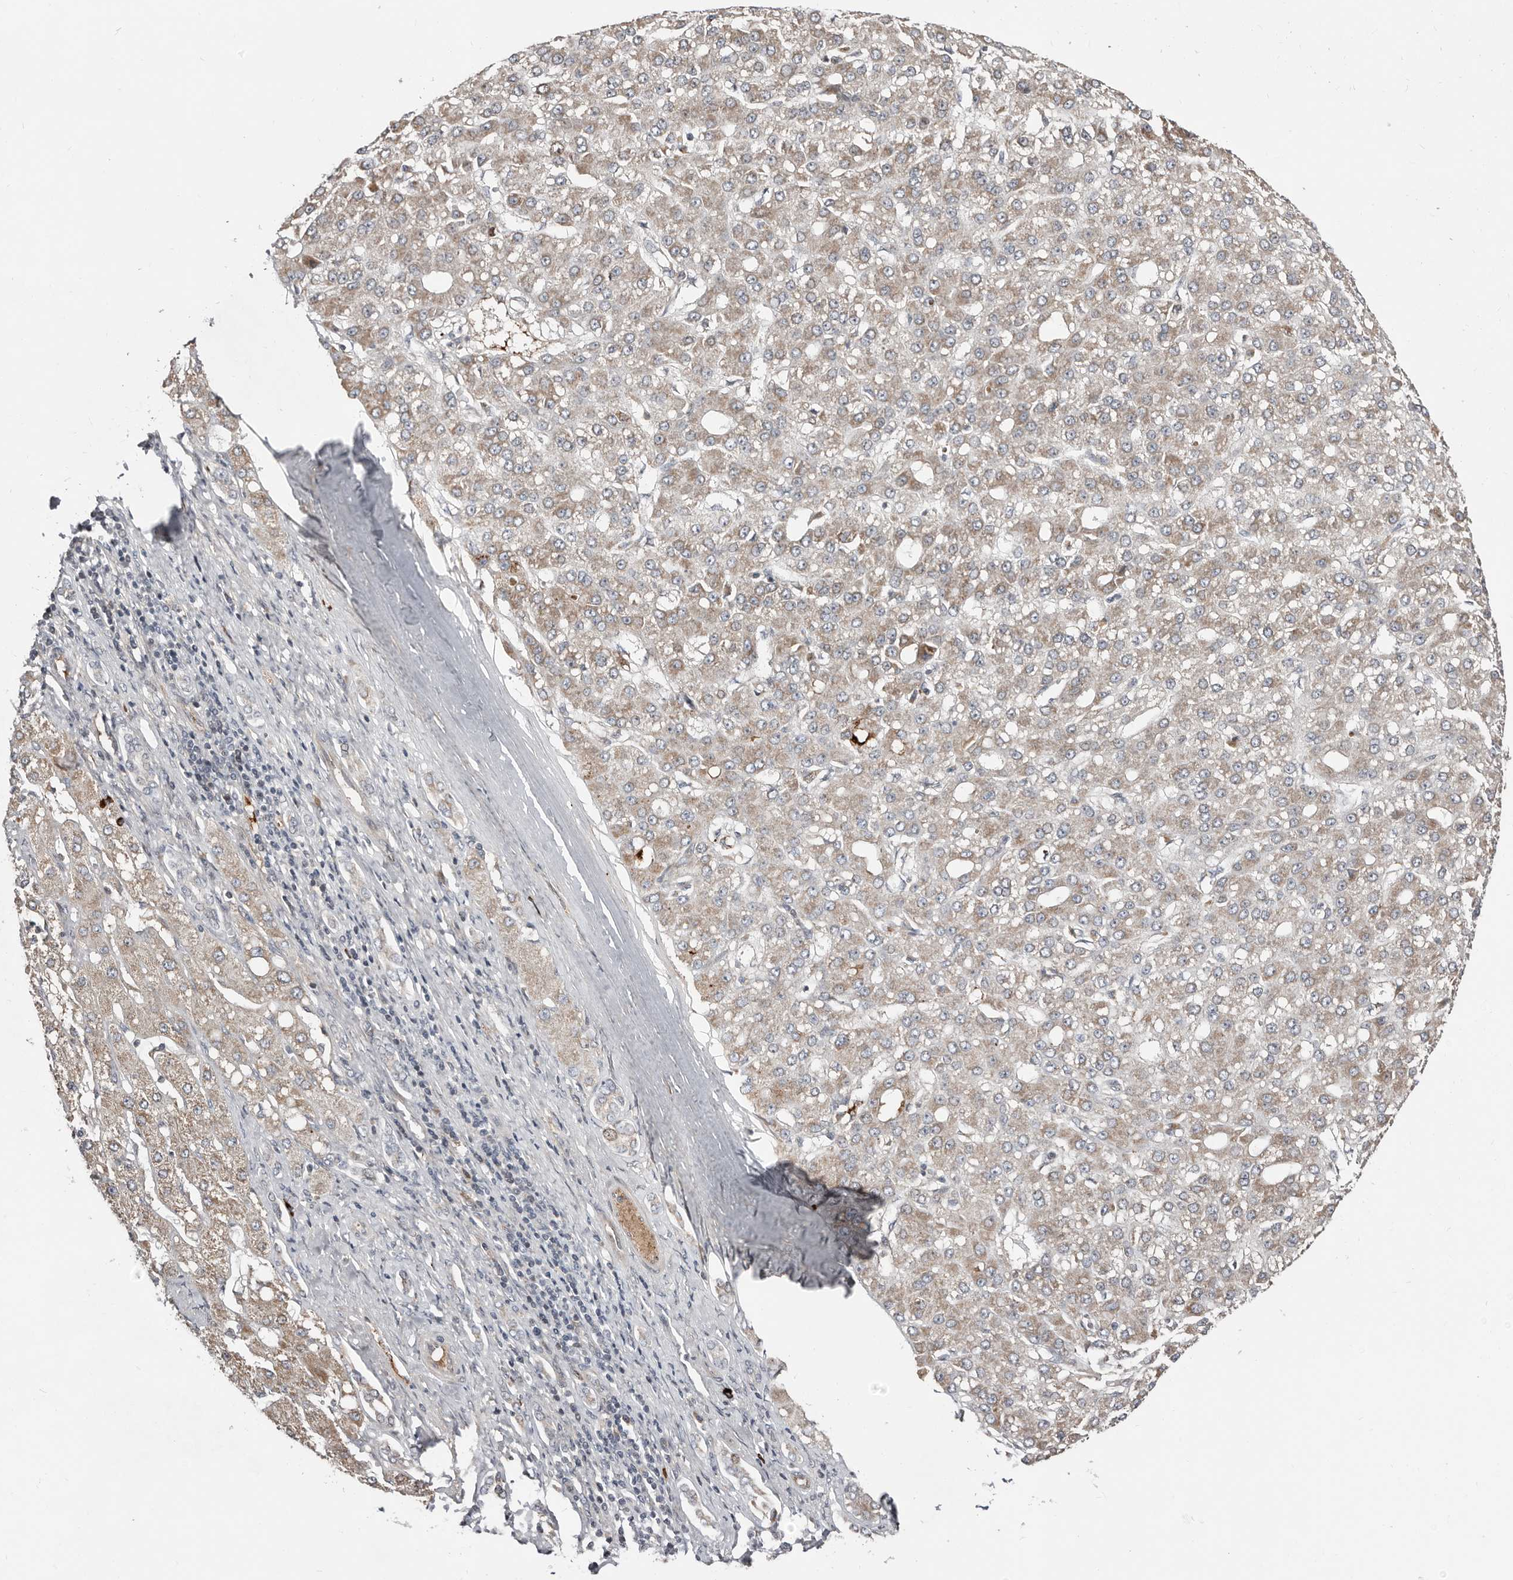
{"staining": {"intensity": "weak", "quantity": ">75%", "location": "cytoplasmic/membranous"}, "tissue": "liver cancer", "cell_type": "Tumor cells", "image_type": "cancer", "snomed": [{"axis": "morphology", "description": "Carcinoma, Hepatocellular, NOS"}, {"axis": "topography", "description": "Liver"}], "caption": "Brown immunohistochemical staining in liver cancer (hepatocellular carcinoma) demonstrates weak cytoplasmic/membranous positivity in about >75% of tumor cells. Using DAB (brown) and hematoxylin (blue) stains, captured at high magnification using brightfield microscopy.", "gene": "SMYD4", "patient": {"sex": "male", "age": 67}}